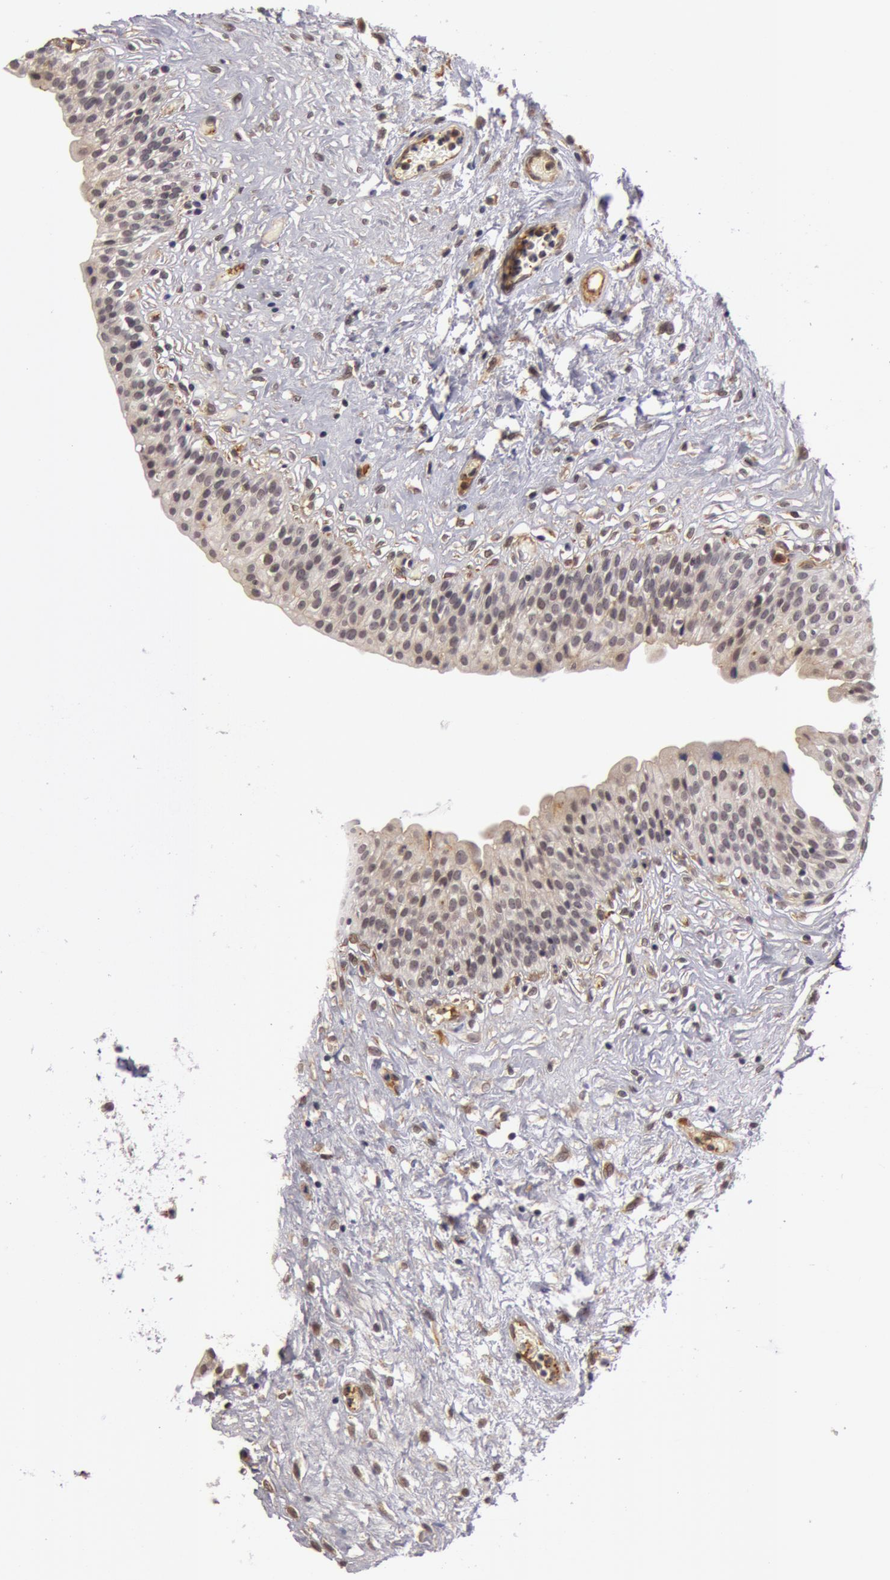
{"staining": {"intensity": "weak", "quantity": "<25%", "location": "cytoplasmic/membranous"}, "tissue": "urinary bladder", "cell_type": "Urothelial cells", "image_type": "normal", "snomed": [{"axis": "morphology", "description": "Adenocarcinoma, NOS"}, {"axis": "topography", "description": "Urinary bladder"}], "caption": "This is an immunohistochemistry image of unremarkable human urinary bladder. There is no positivity in urothelial cells.", "gene": "SYTL4", "patient": {"sex": "male", "age": 61}}